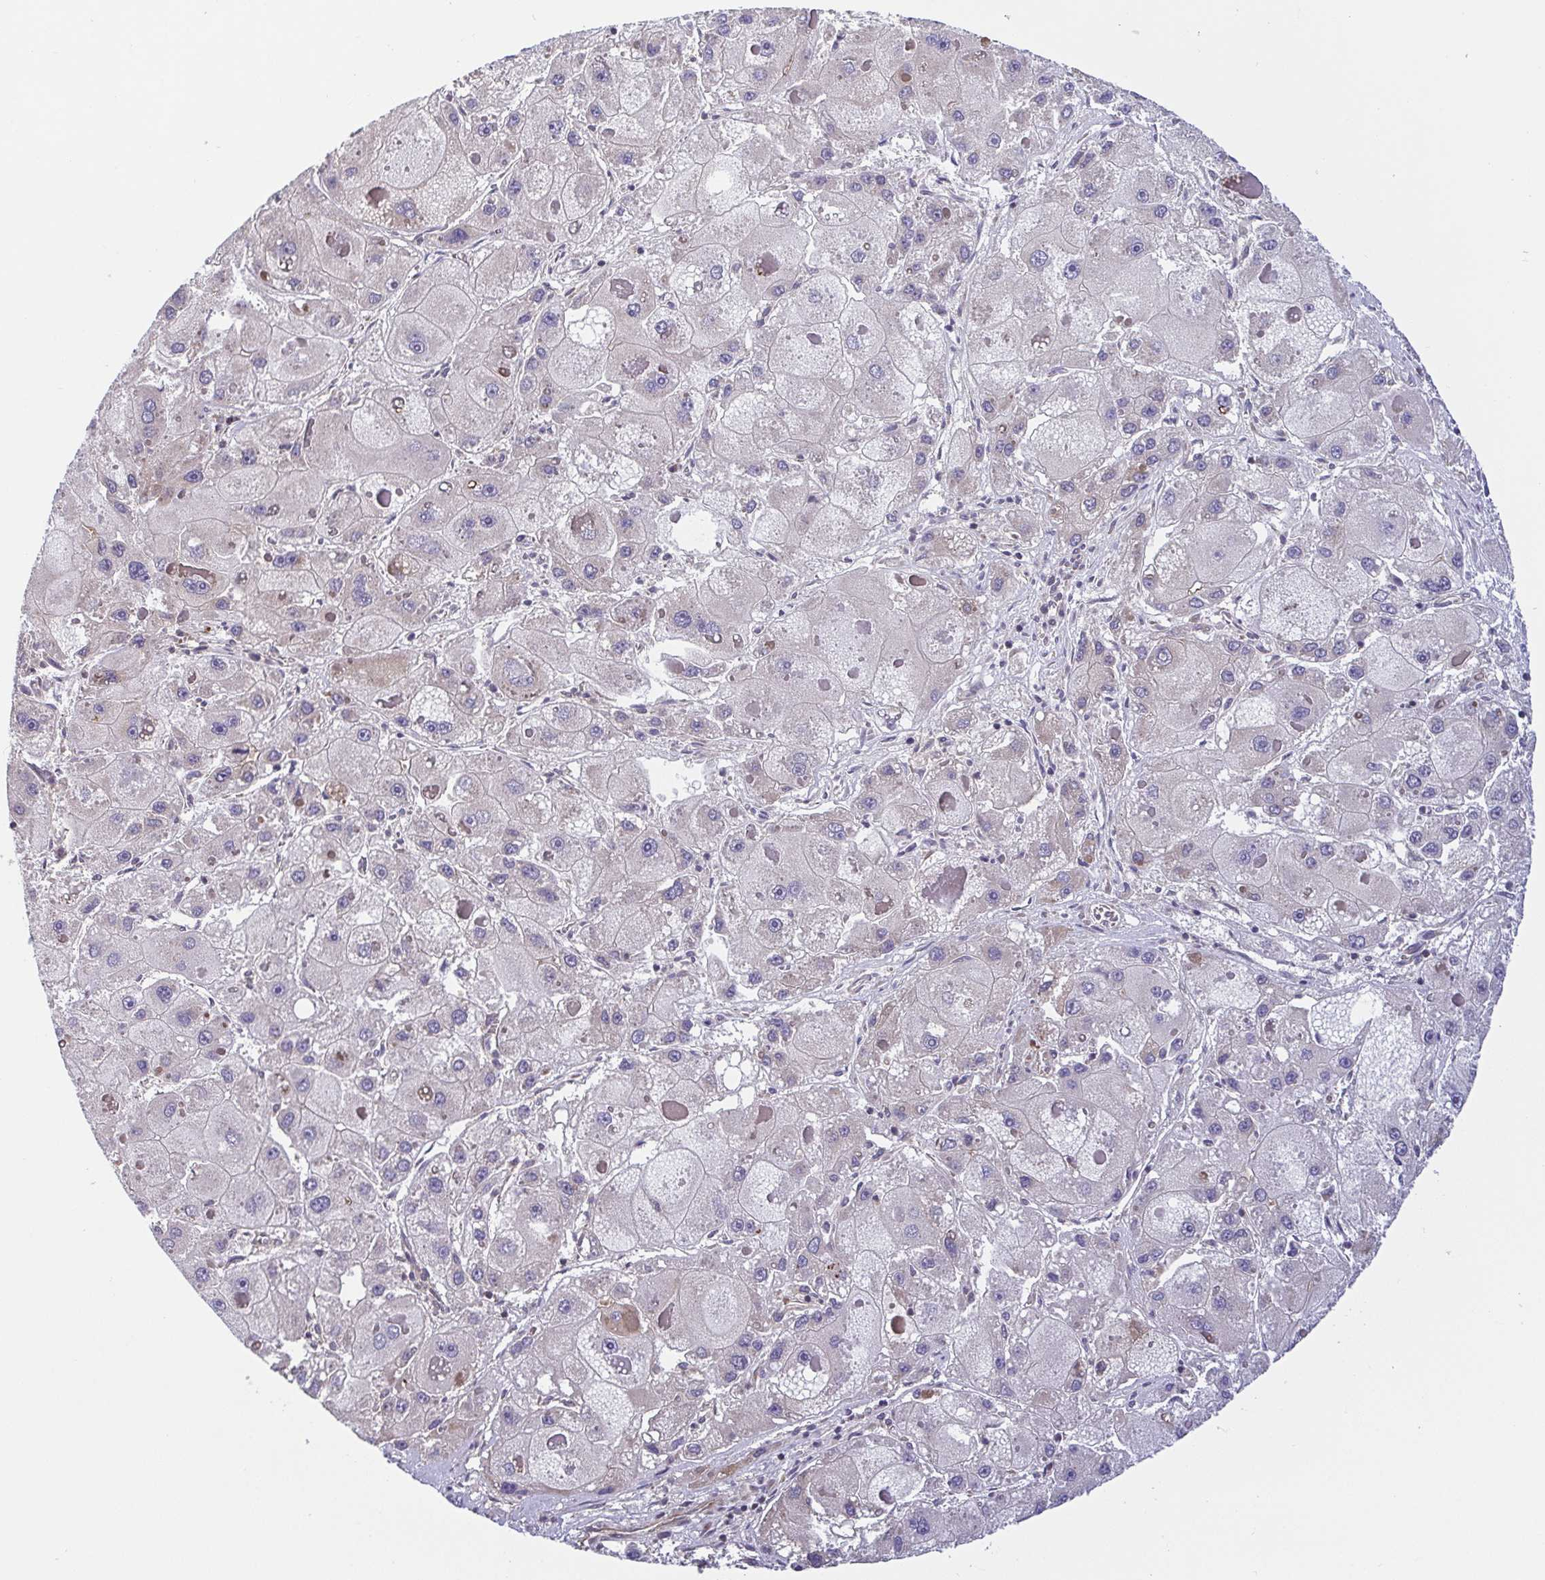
{"staining": {"intensity": "negative", "quantity": "none", "location": "none"}, "tissue": "liver cancer", "cell_type": "Tumor cells", "image_type": "cancer", "snomed": [{"axis": "morphology", "description": "Carcinoma, Hepatocellular, NOS"}, {"axis": "topography", "description": "Liver"}], "caption": "IHC of liver hepatocellular carcinoma reveals no positivity in tumor cells.", "gene": "OSBPL7", "patient": {"sex": "female", "age": 73}}